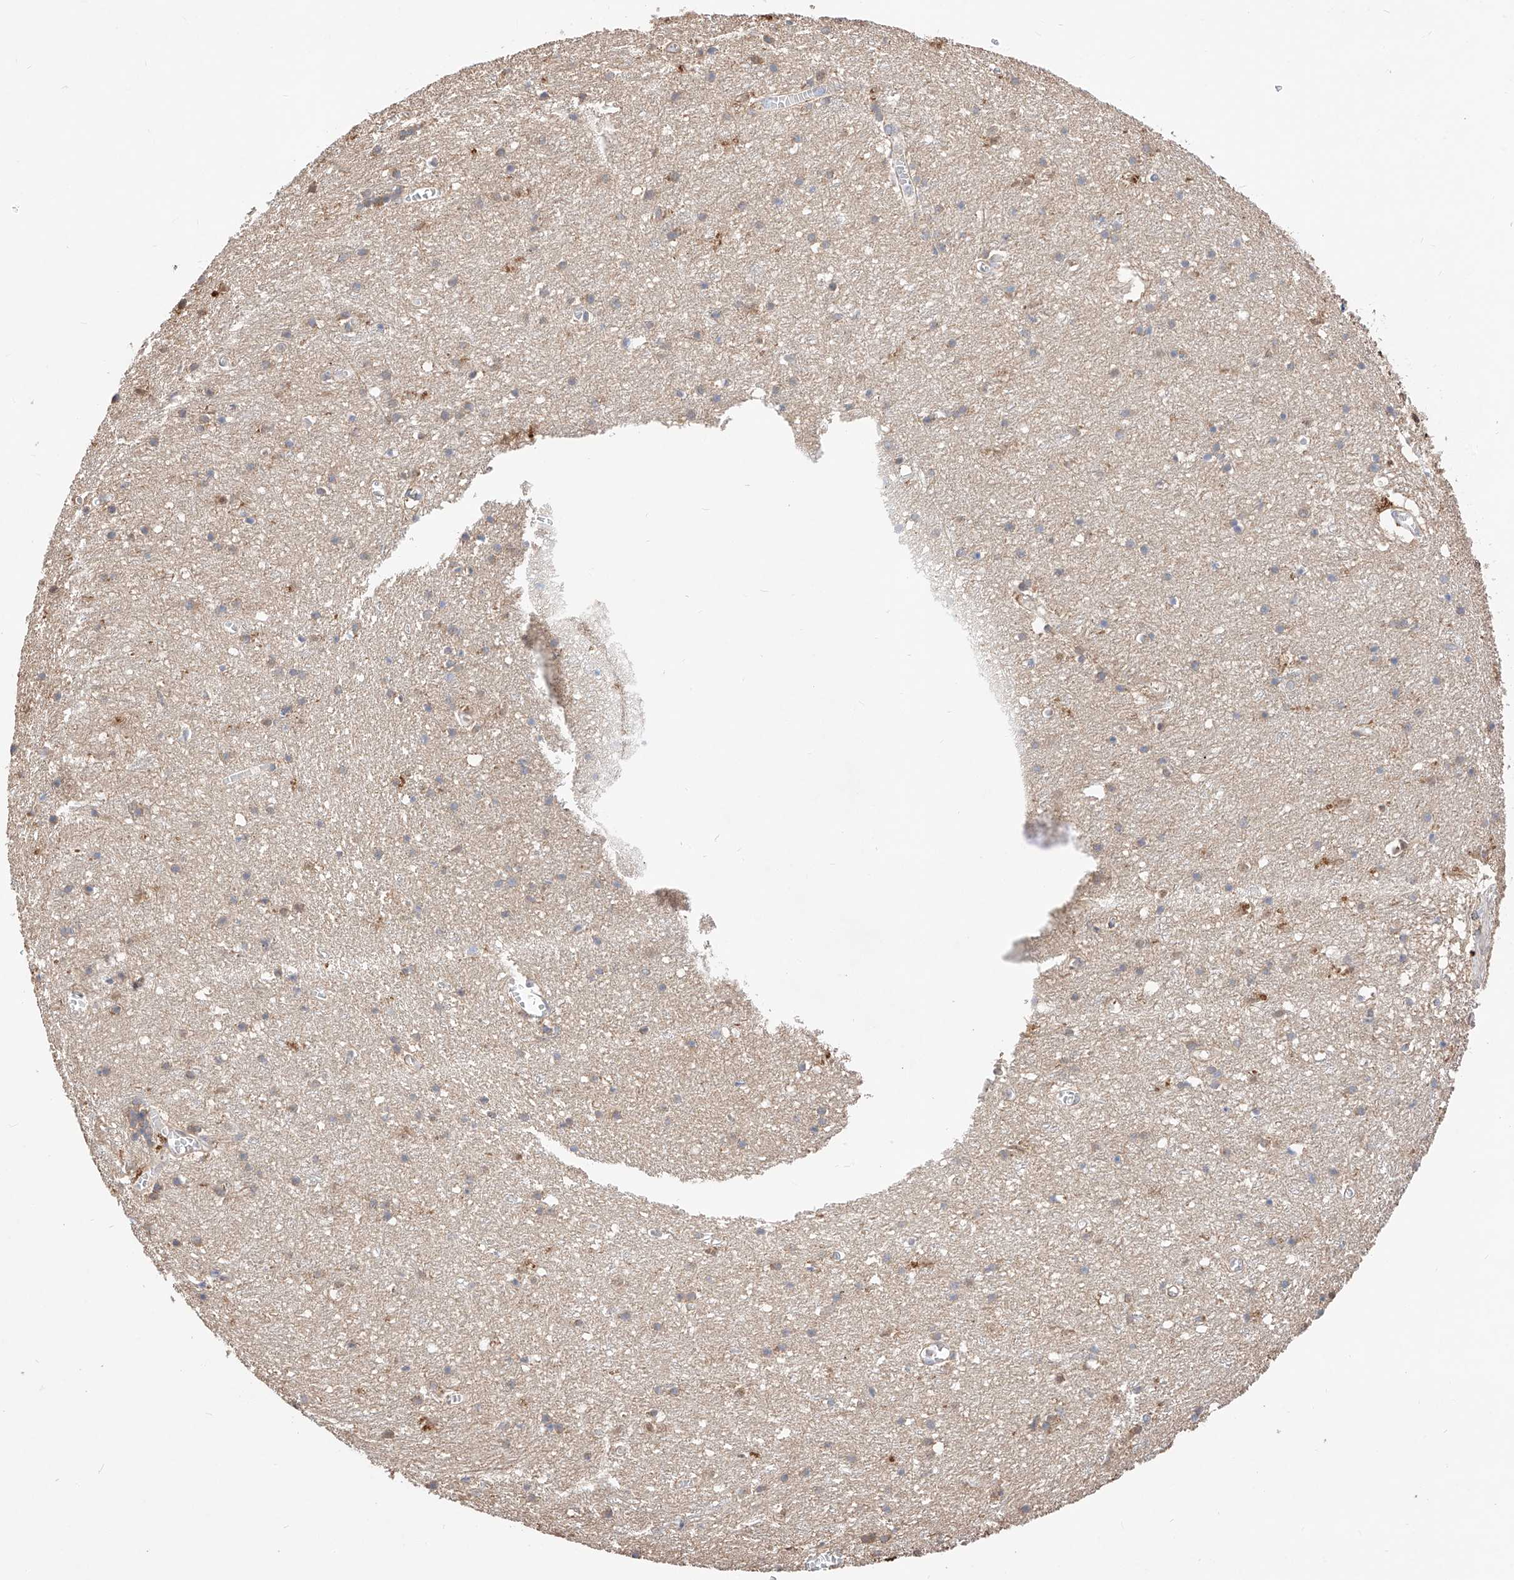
{"staining": {"intensity": "moderate", "quantity": "25%-75%", "location": "cytoplasmic/membranous"}, "tissue": "cerebral cortex", "cell_type": "Endothelial cells", "image_type": "normal", "snomed": [{"axis": "morphology", "description": "Normal tissue, NOS"}, {"axis": "topography", "description": "Cerebral cortex"}], "caption": "Immunohistochemical staining of normal human cerebral cortex displays medium levels of moderate cytoplasmic/membranous expression in approximately 25%-75% of endothelial cells. The protein of interest is stained brown, and the nuclei are stained in blue (DAB (3,3'-diaminobenzidine) IHC with brightfield microscopy, high magnification).", "gene": "ZSCAN4", "patient": {"sex": "female", "age": 64}}